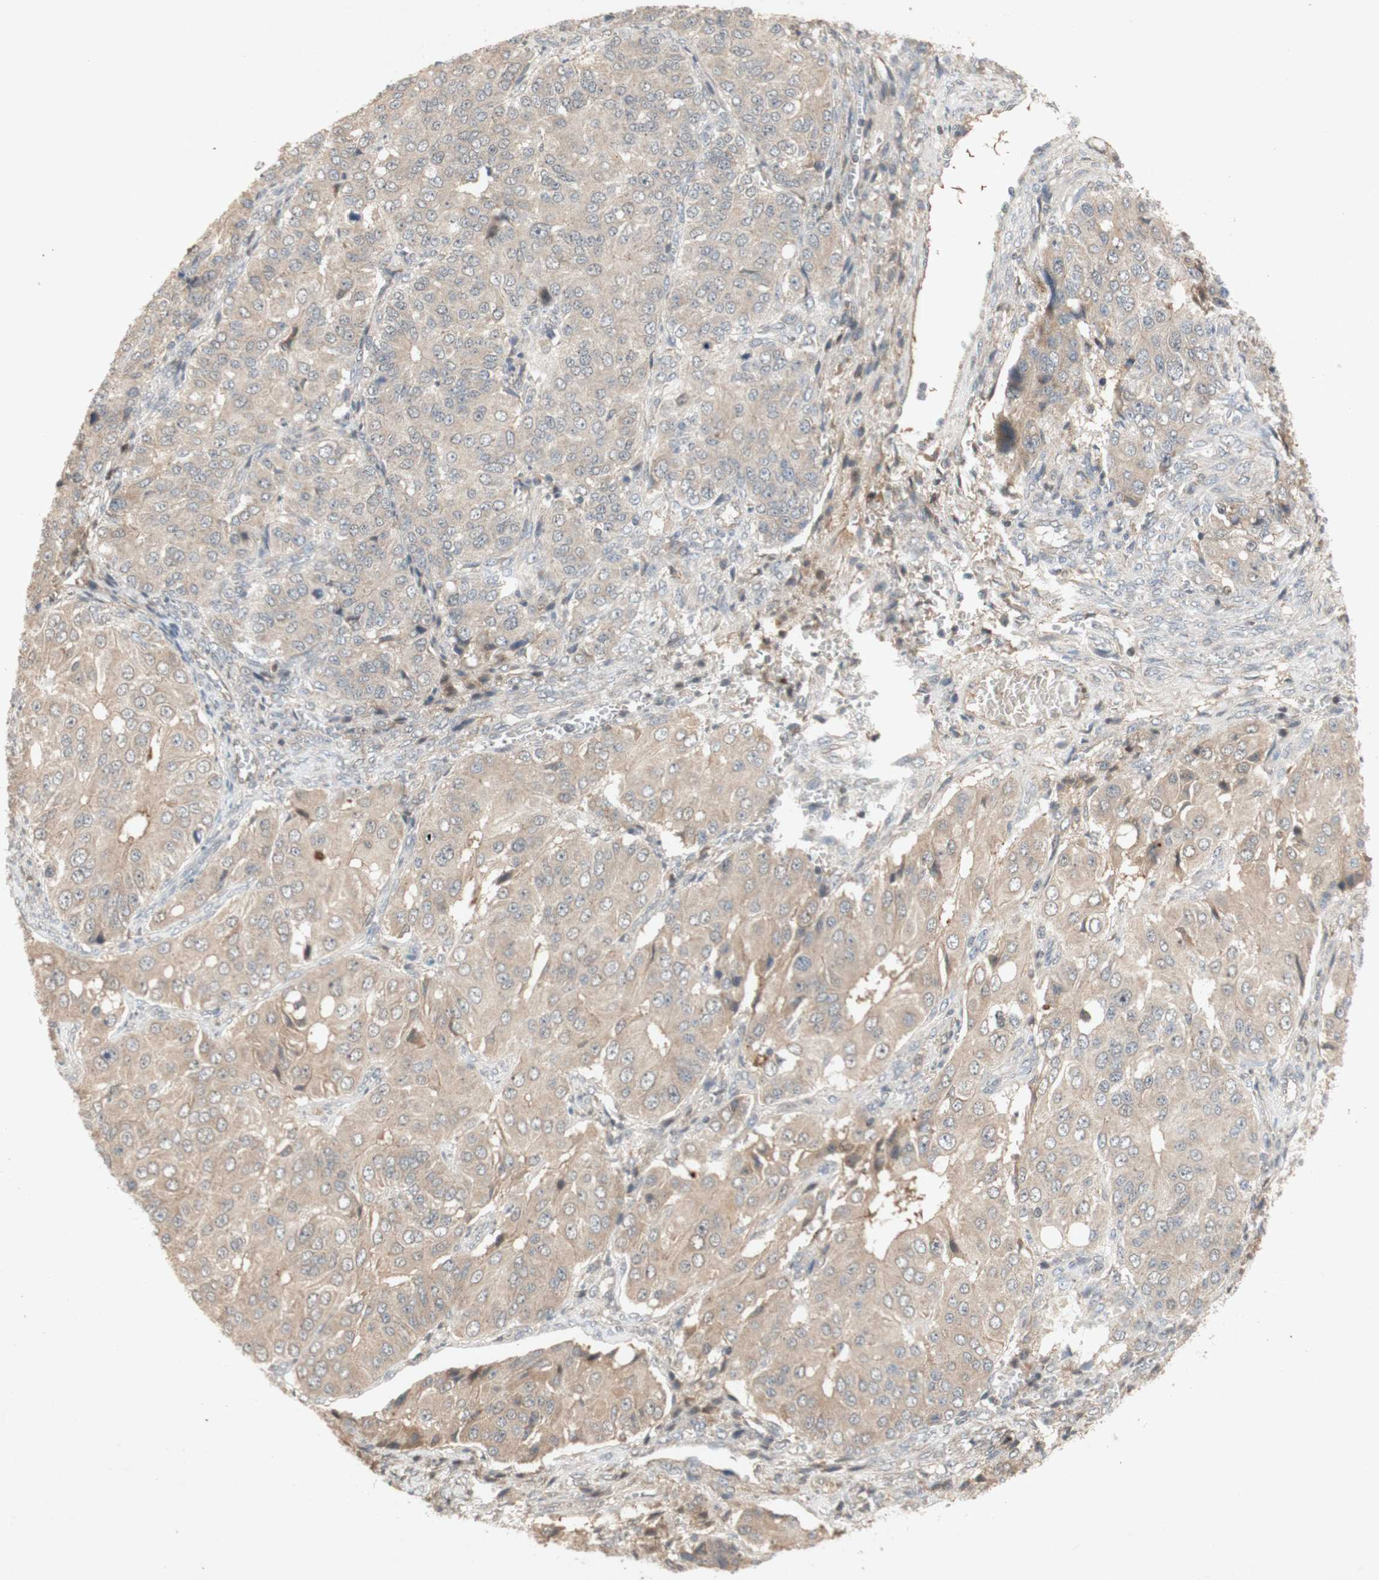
{"staining": {"intensity": "weak", "quantity": "<25%", "location": "cytoplasmic/membranous"}, "tissue": "ovarian cancer", "cell_type": "Tumor cells", "image_type": "cancer", "snomed": [{"axis": "morphology", "description": "Carcinoma, endometroid"}, {"axis": "topography", "description": "Ovary"}], "caption": "Tumor cells show no significant staining in endometroid carcinoma (ovarian).", "gene": "NRG4", "patient": {"sex": "female", "age": 51}}